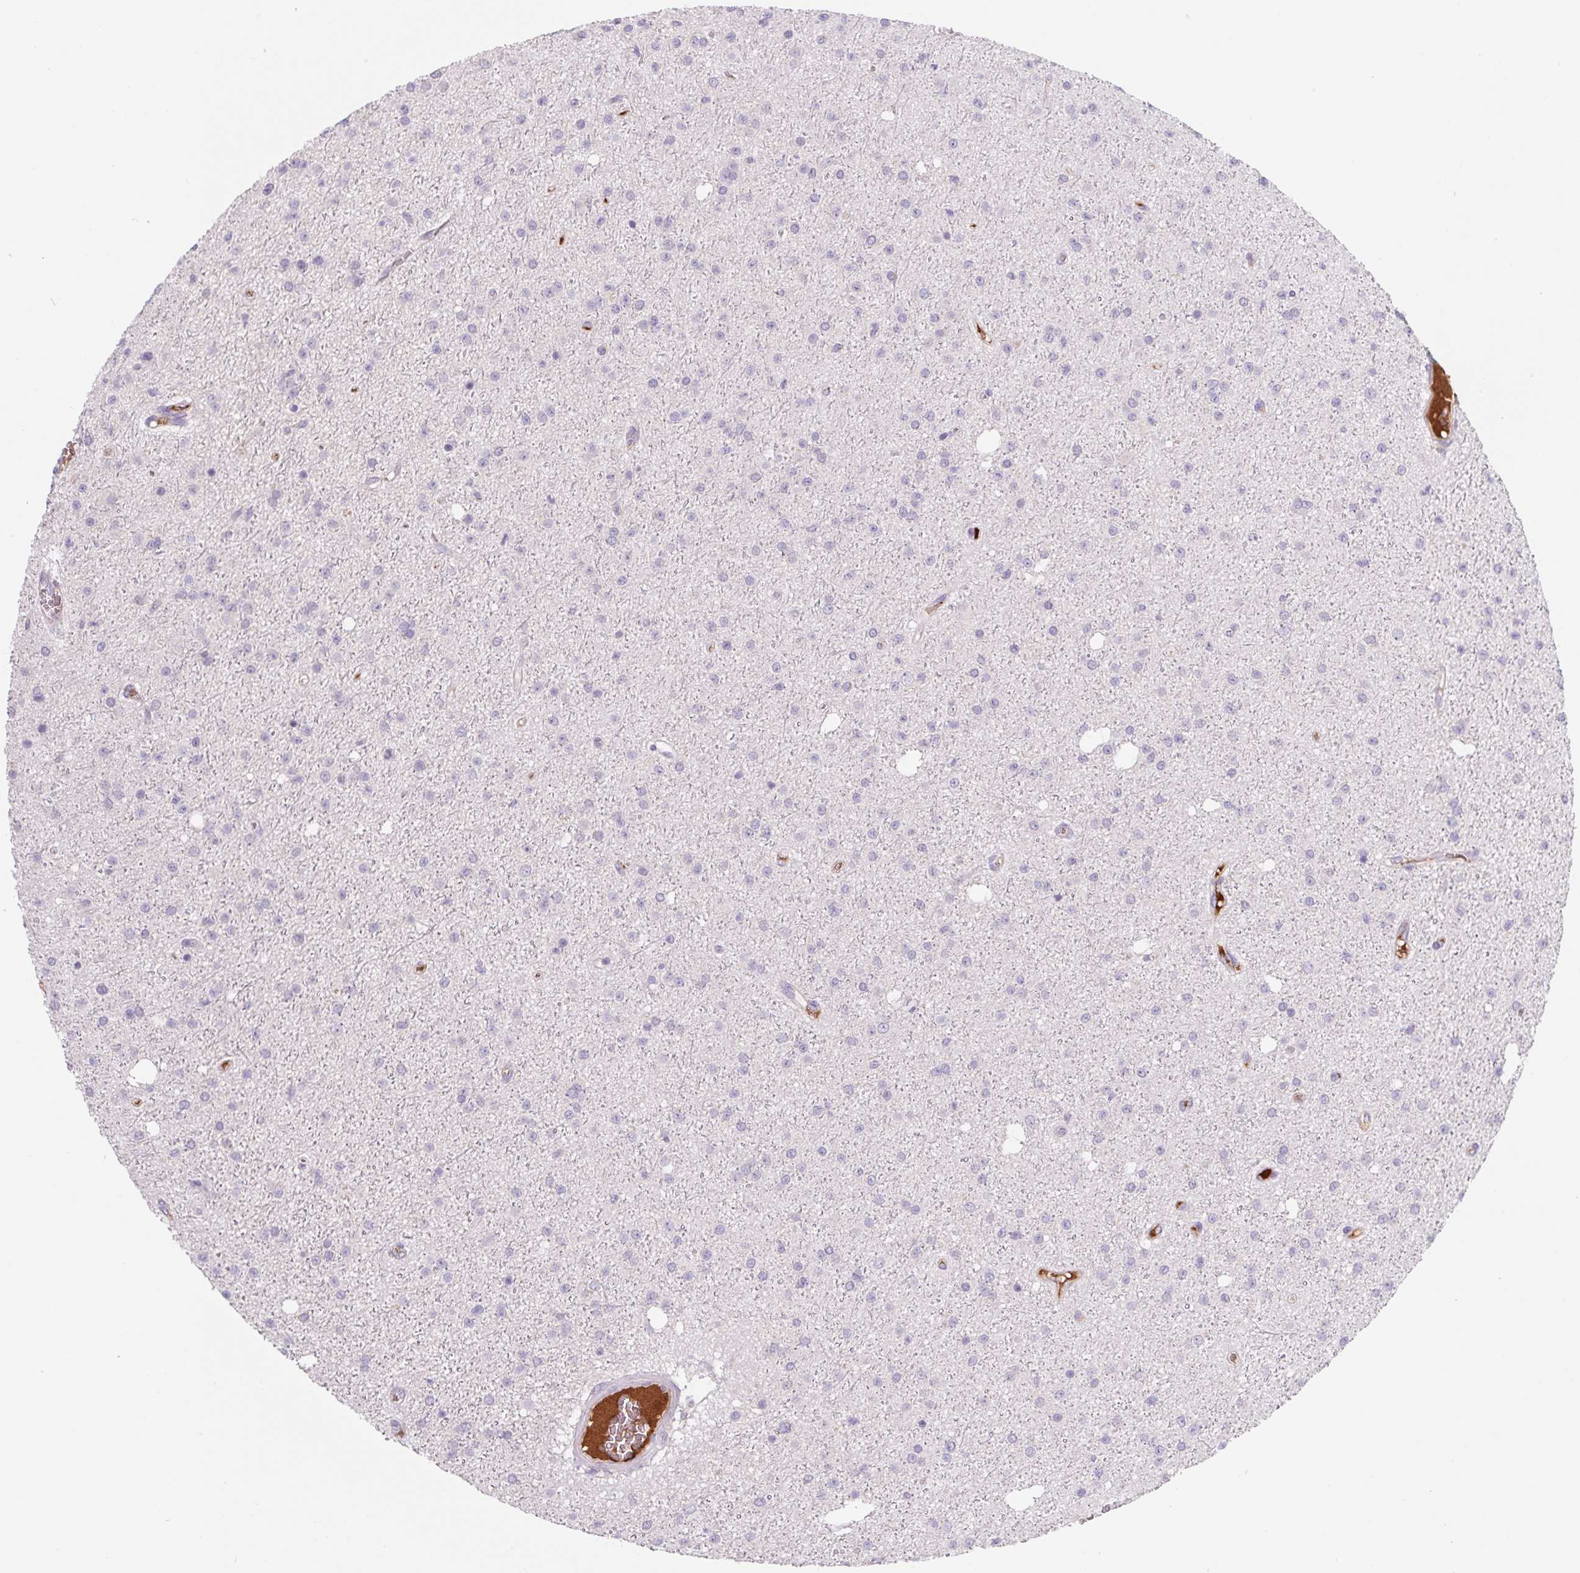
{"staining": {"intensity": "negative", "quantity": "none", "location": "none"}, "tissue": "glioma", "cell_type": "Tumor cells", "image_type": "cancer", "snomed": [{"axis": "morphology", "description": "Glioma, malignant, Low grade"}, {"axis": "topography", "description": "Brain"}], "caption": "Immunohistochemistry (IHC) histopathology image of malignant glioma (low-grade) stained for a protein (brown), which reveals no expression in tumor cells.", "gene": "LPA", "patient": {"sex": "male", "age": 27}}